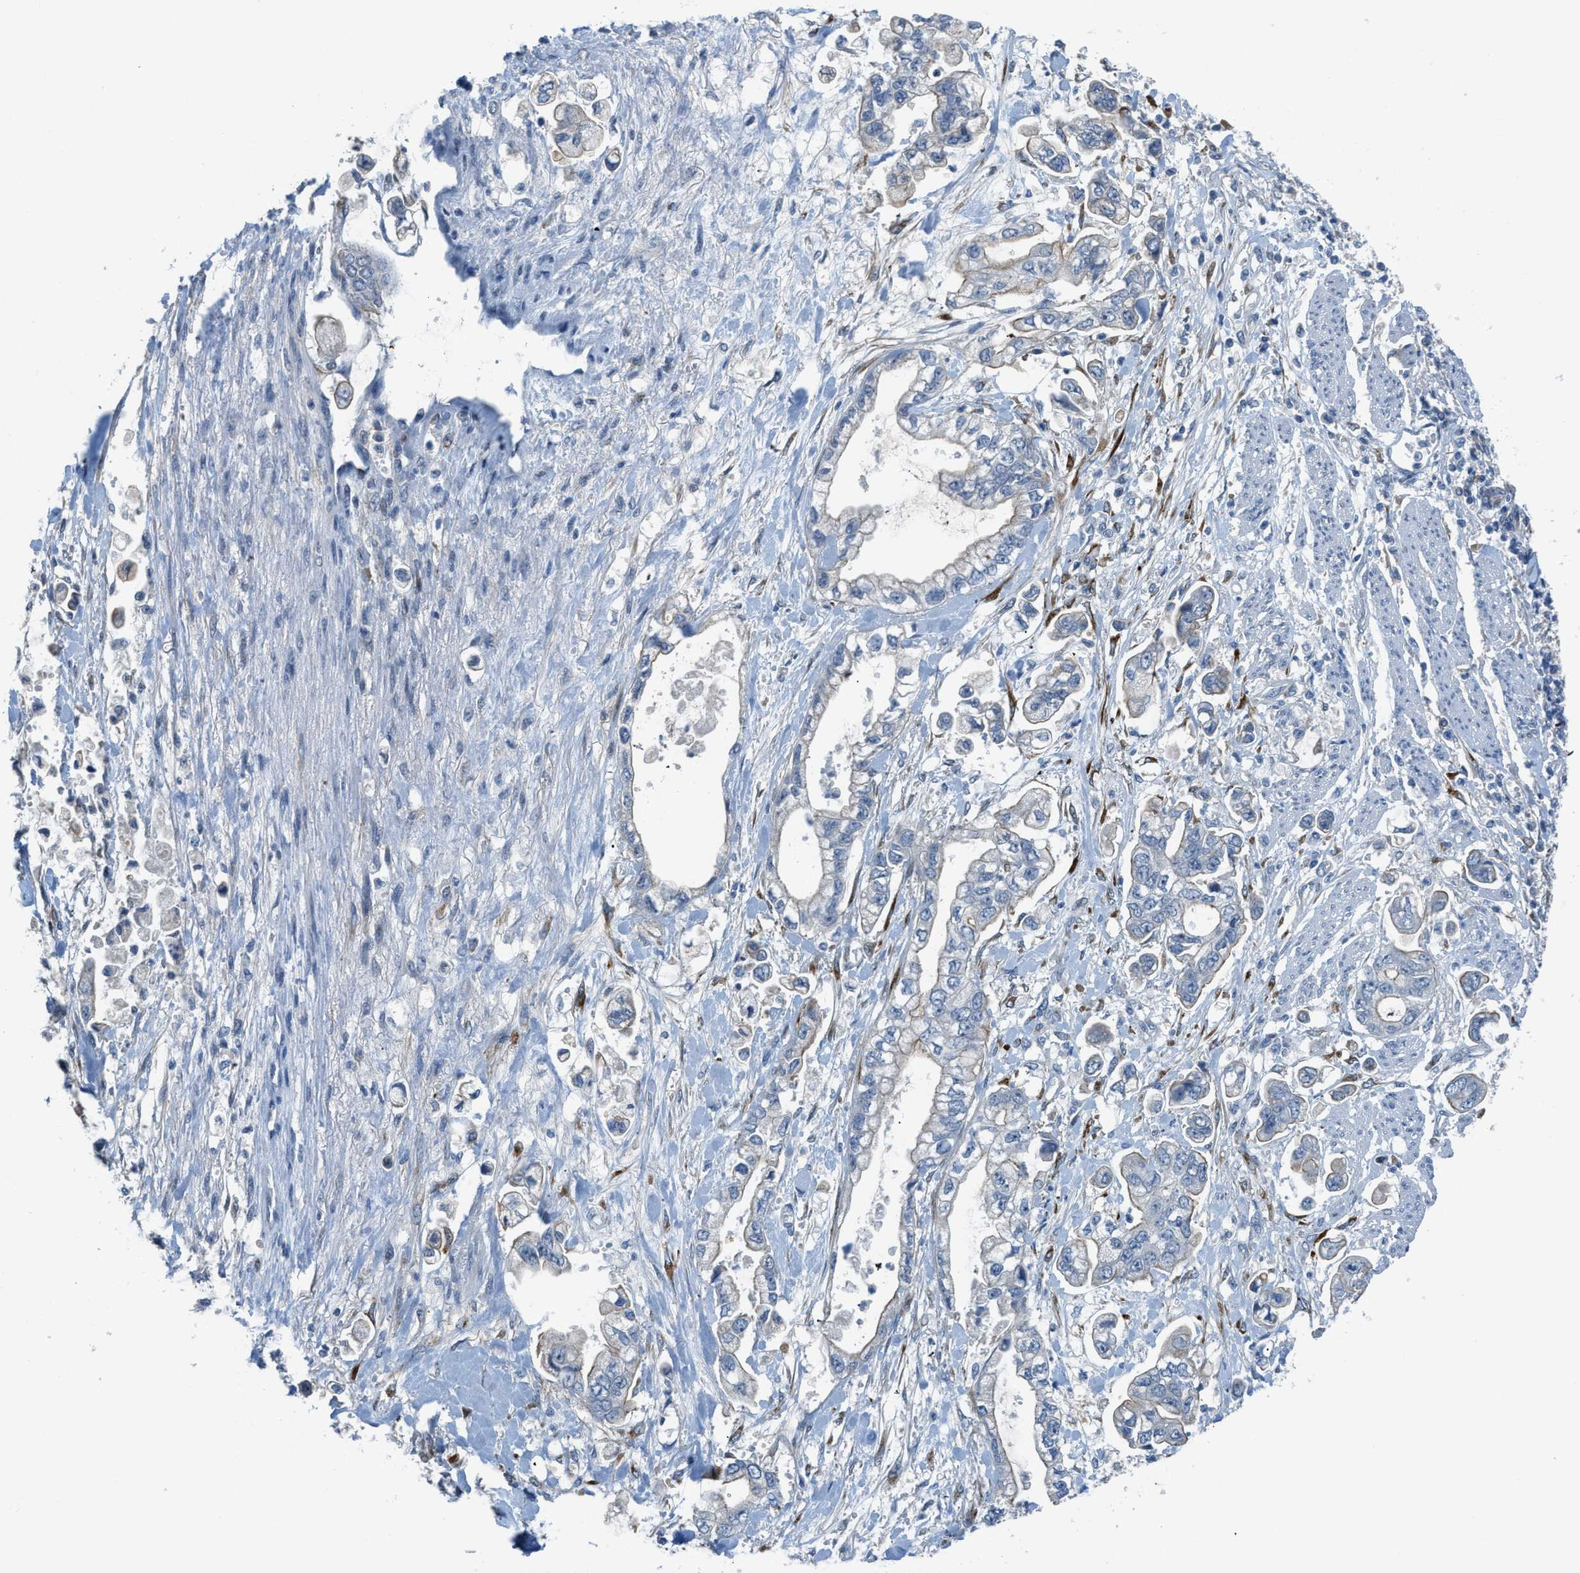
{"staining": {"intensity": "negative", "quantity": "none", "location": "none"}, "tissue": "stomach cancer", "cell_type": "Tumor cells", "image_type": "cancer", "snomed": [{"axis": "morphology", "description": "Normal tissue, NOS"}, {"axis": "morphology", "description": "Adenocarcinoma, NOS"}, {"axis": "topography", "description": "Stomach"}], "caption": "DAB immunohistochemical staining of stomach adenocarcinoma demonstrates no significant staining in tumor cells.", "gene": "TMEM154", "patient": {"sex": "male", "age": 62}}